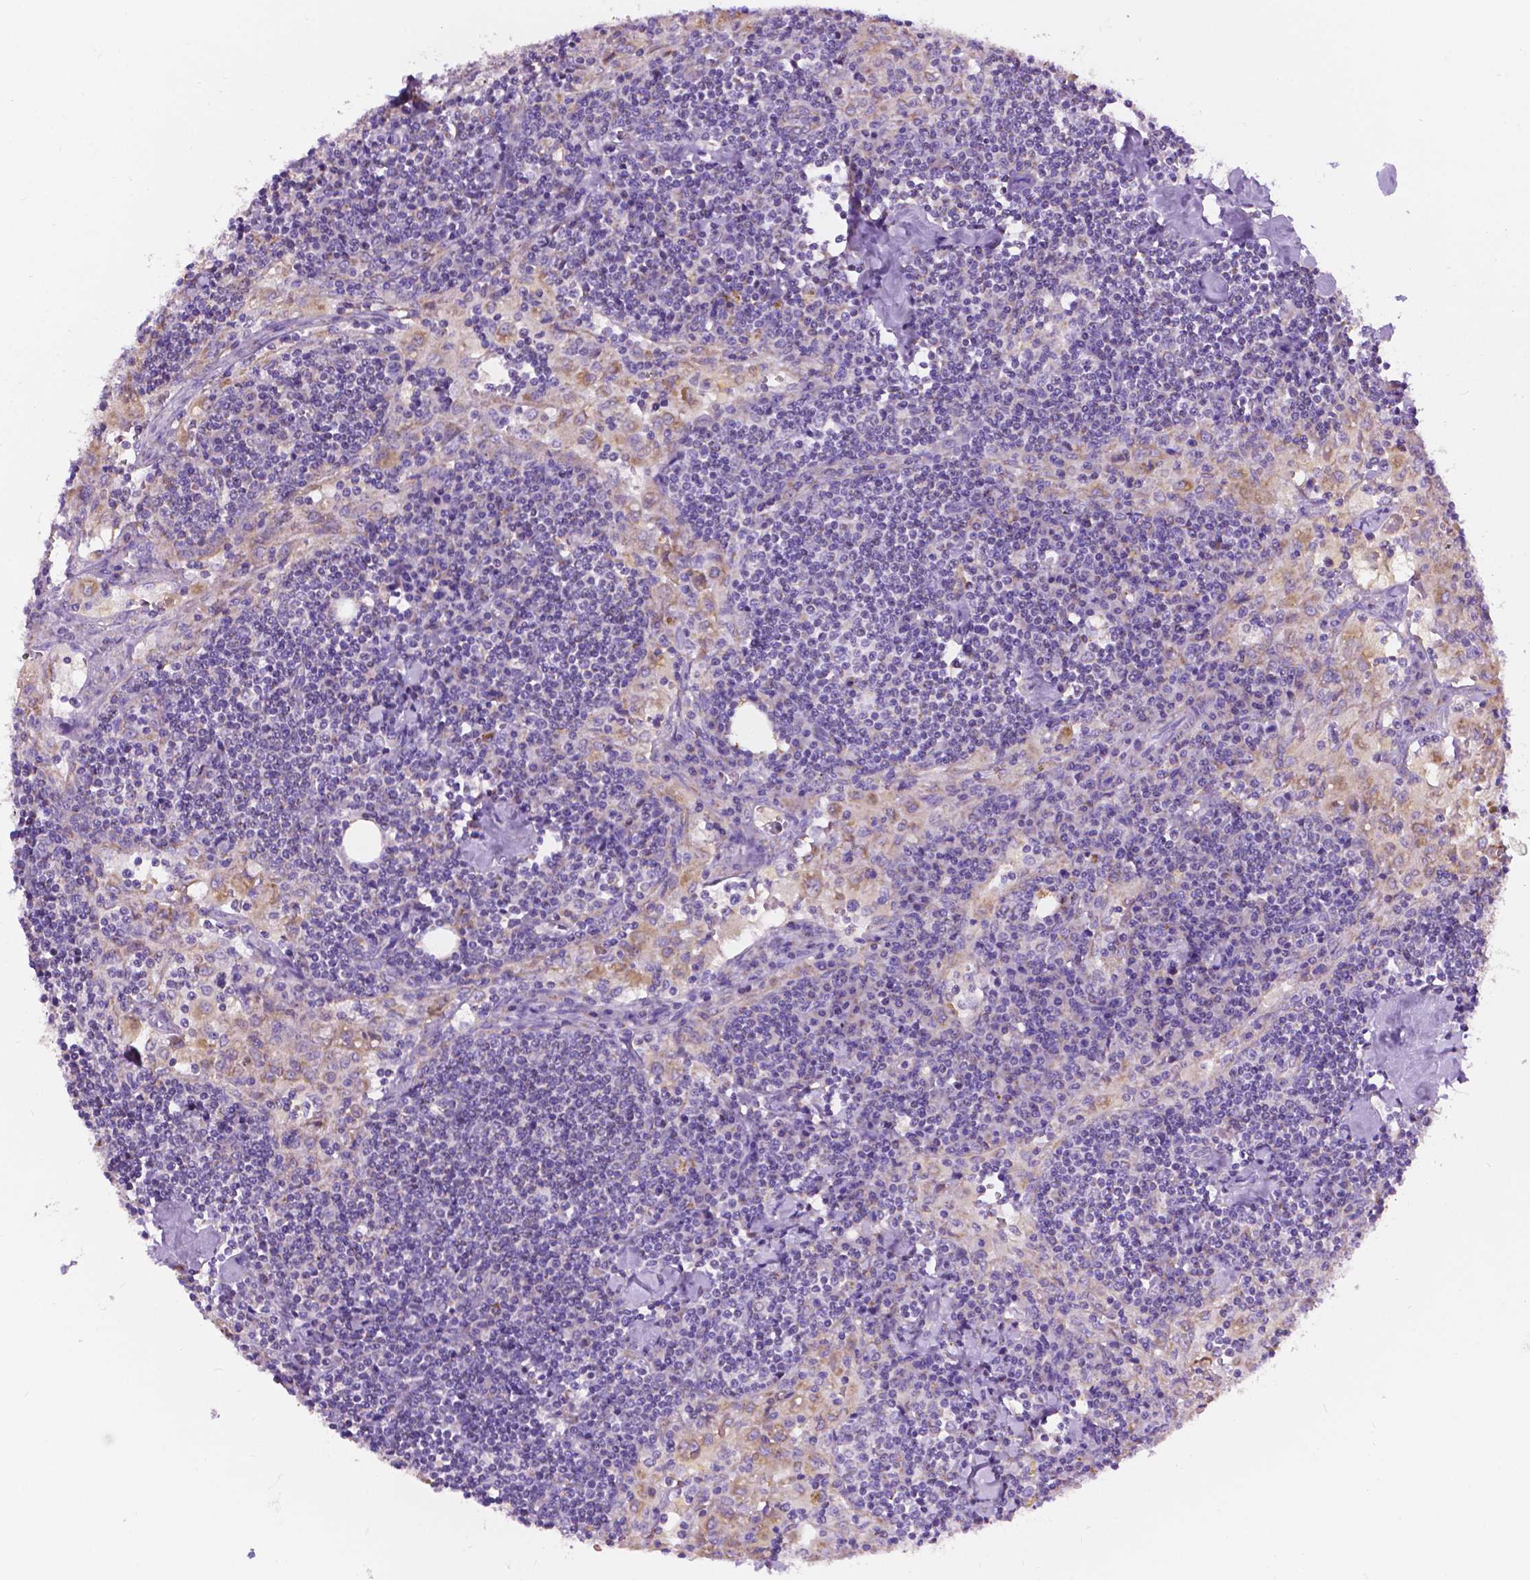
{"staining": {"intensity": "negative", "quantity": "none", "location": "none"}, "tissue": "lymph node", "cell_type": "Germinal center cells", "image_type": "normal", "snomed": [{"axis": "morphology", "description": "Normal tissue, NOS"}, {"axis": "topography", "description": "Lymph node"}], "caption": "Immunohistochemistry (IHC) image of normal human lymph node stained for a protein (brown), which demonstrates no staining in germinal center cells. Brightfield microscopy of immunohistochemistry (IHC) stained with DAB (brown) and hematoxylin (blue), captured at high magnification.", "gene": "TRPV5", "patient": {"sex": "male", "age": 55}}